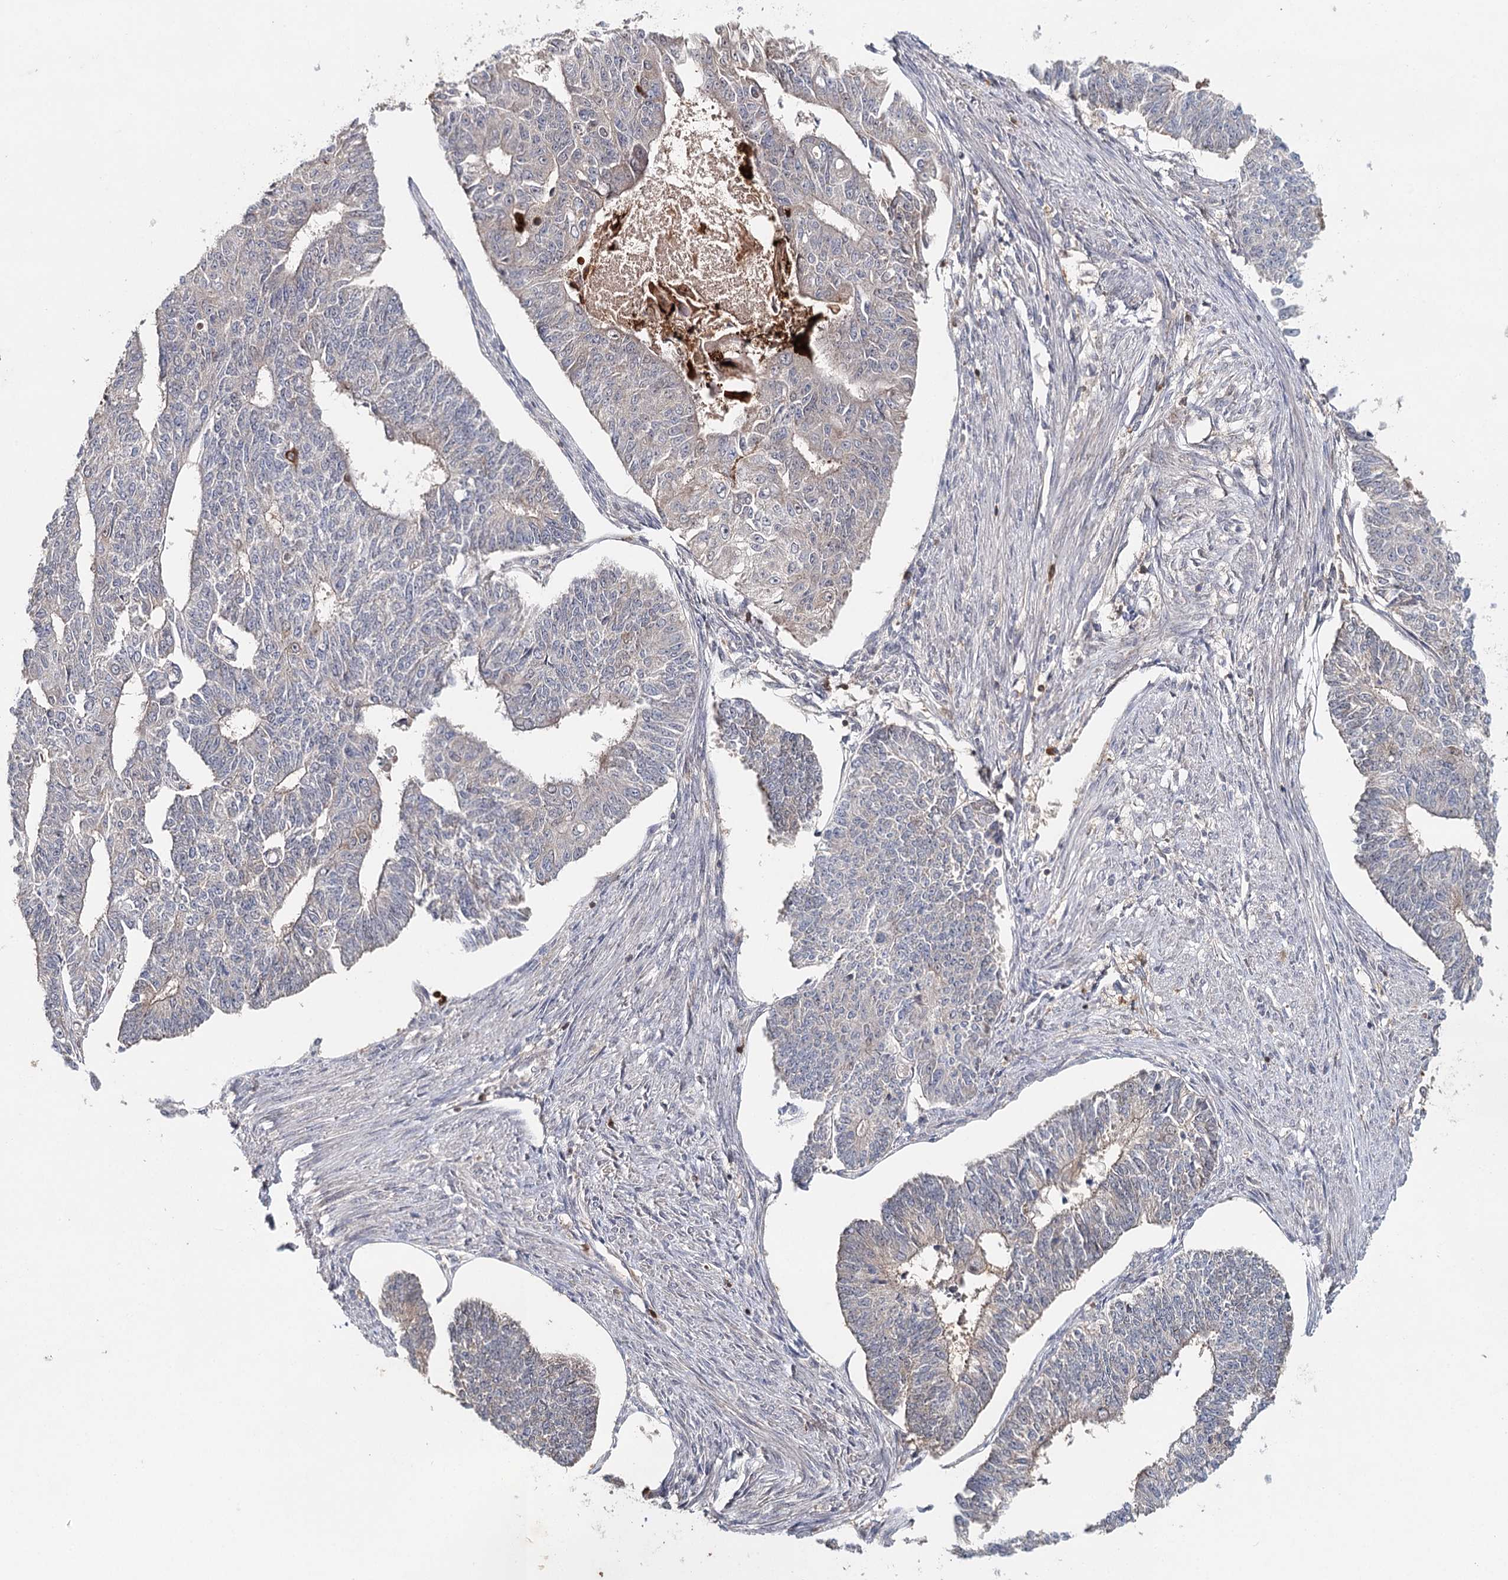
{"staining": {"intensity": "negative", "quantity": "none", "location": "none"}, "tissue": "endometrial cancer", "cell_type": "Tumor cells", "image_type": "cancer", "snomed": [{"axis": "morphology", "description": "Adenocarcinoma, NOS"}, {"axis": "topography", "description": "Endometrium"}], "caption": "Protein analysis of adenocarcinoma (endometrial) reveals no significant expression in tumor cells.", "gene": "SLC41A2", "patient": {"sex": "female", "age": 32}}